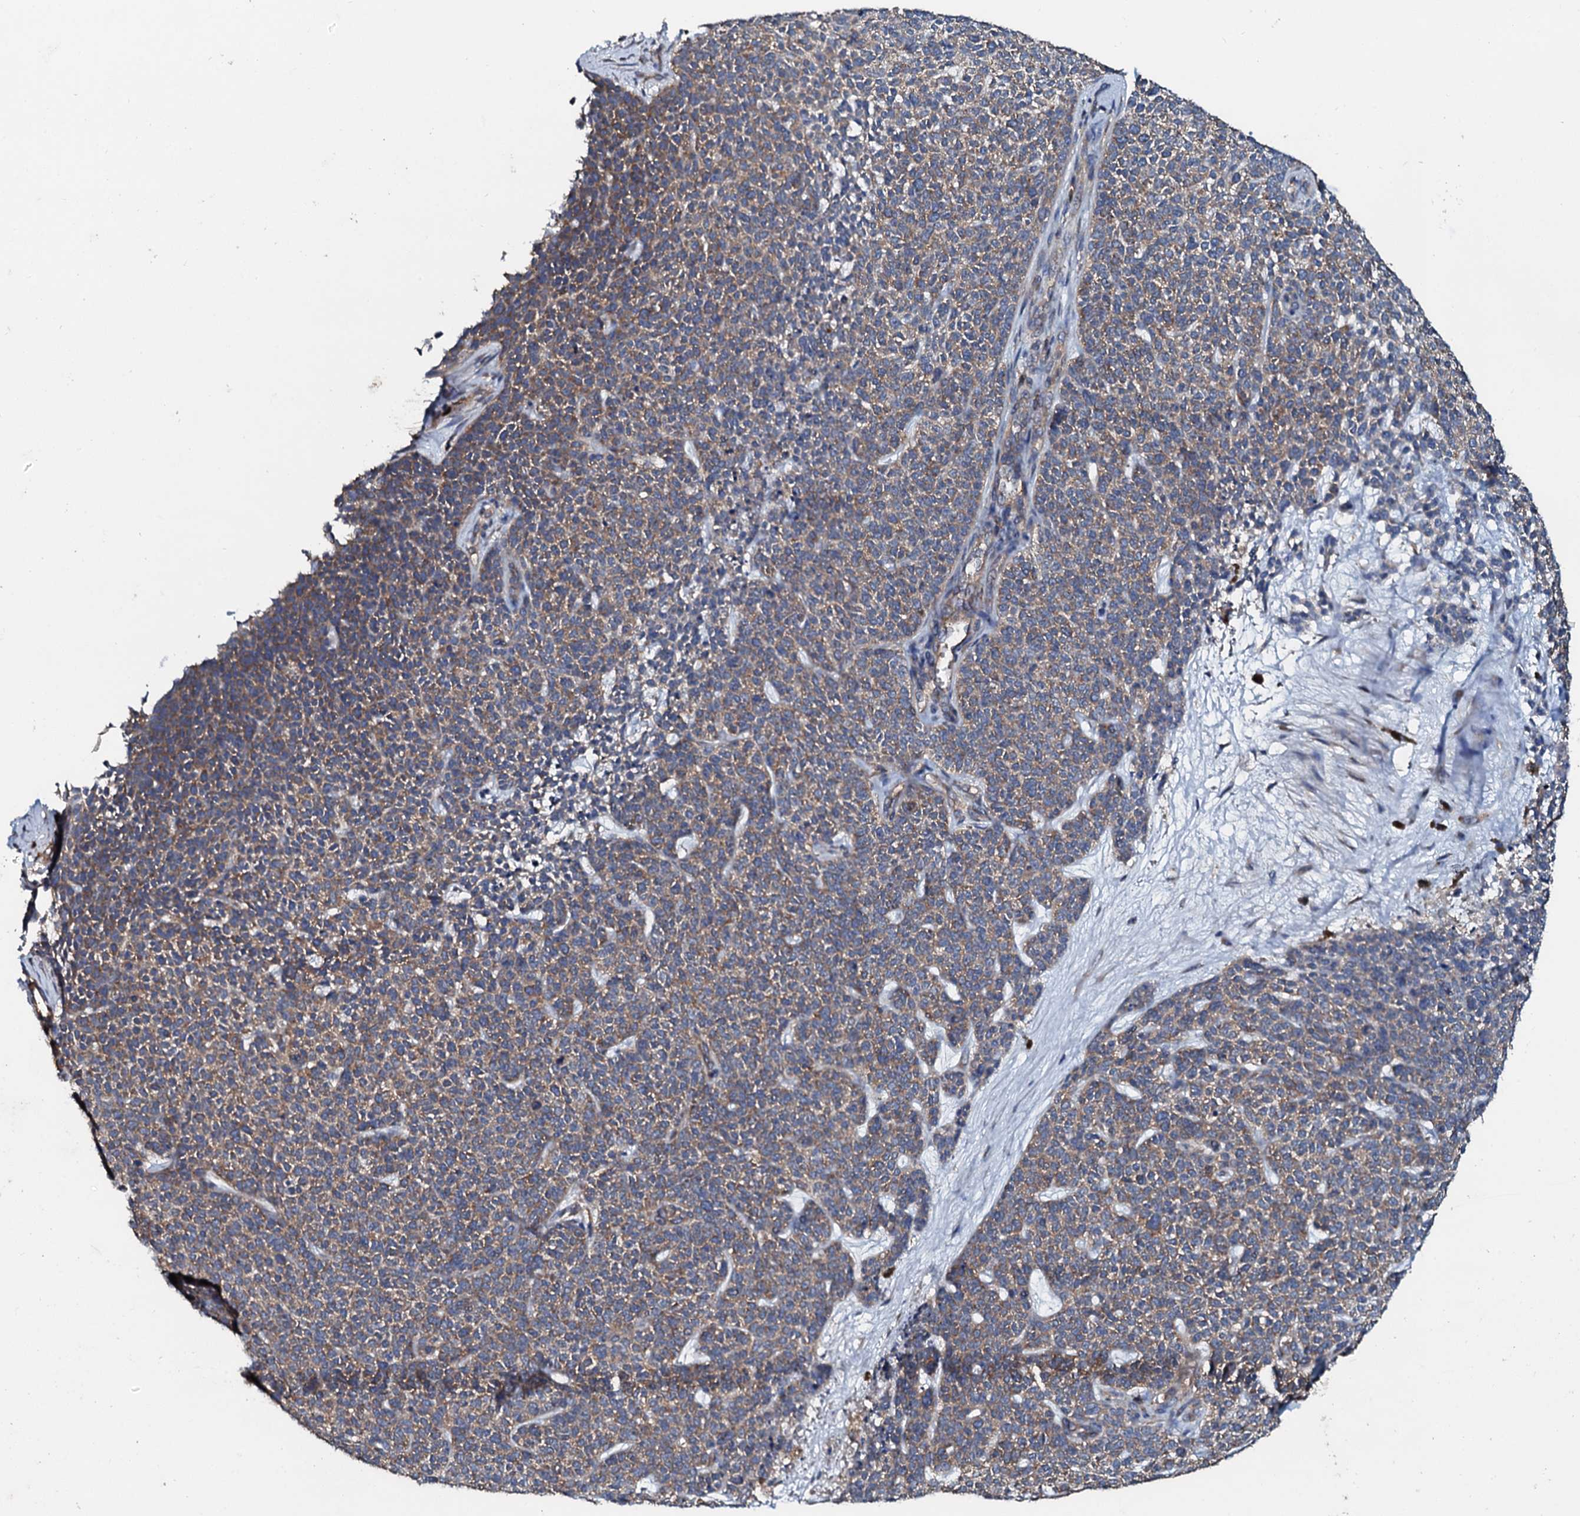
{"staining": {"intensity": "moderate", "quantity": ">75%", "location": "cytoplasmic/membranous"}, "tissue": "skin cancer", "cell_type": "Tumor cells", "image_type": "cancer", "snomed": [{"axis": "morphology", "description": "Basal cell carcinoma"}, {"axis": "topography", "description": "Skin"}], "caption": "High-magnification brightfield microscopy of skin cancer stained with DAB (brown) and counterstained with hematoxylin (blue). tumor cells exhibit moderate cytoplasmic/membranous staining is present in about>75% of cells.", "gene": "GRK2", "patient": {"sex": "female", "age": 84}}